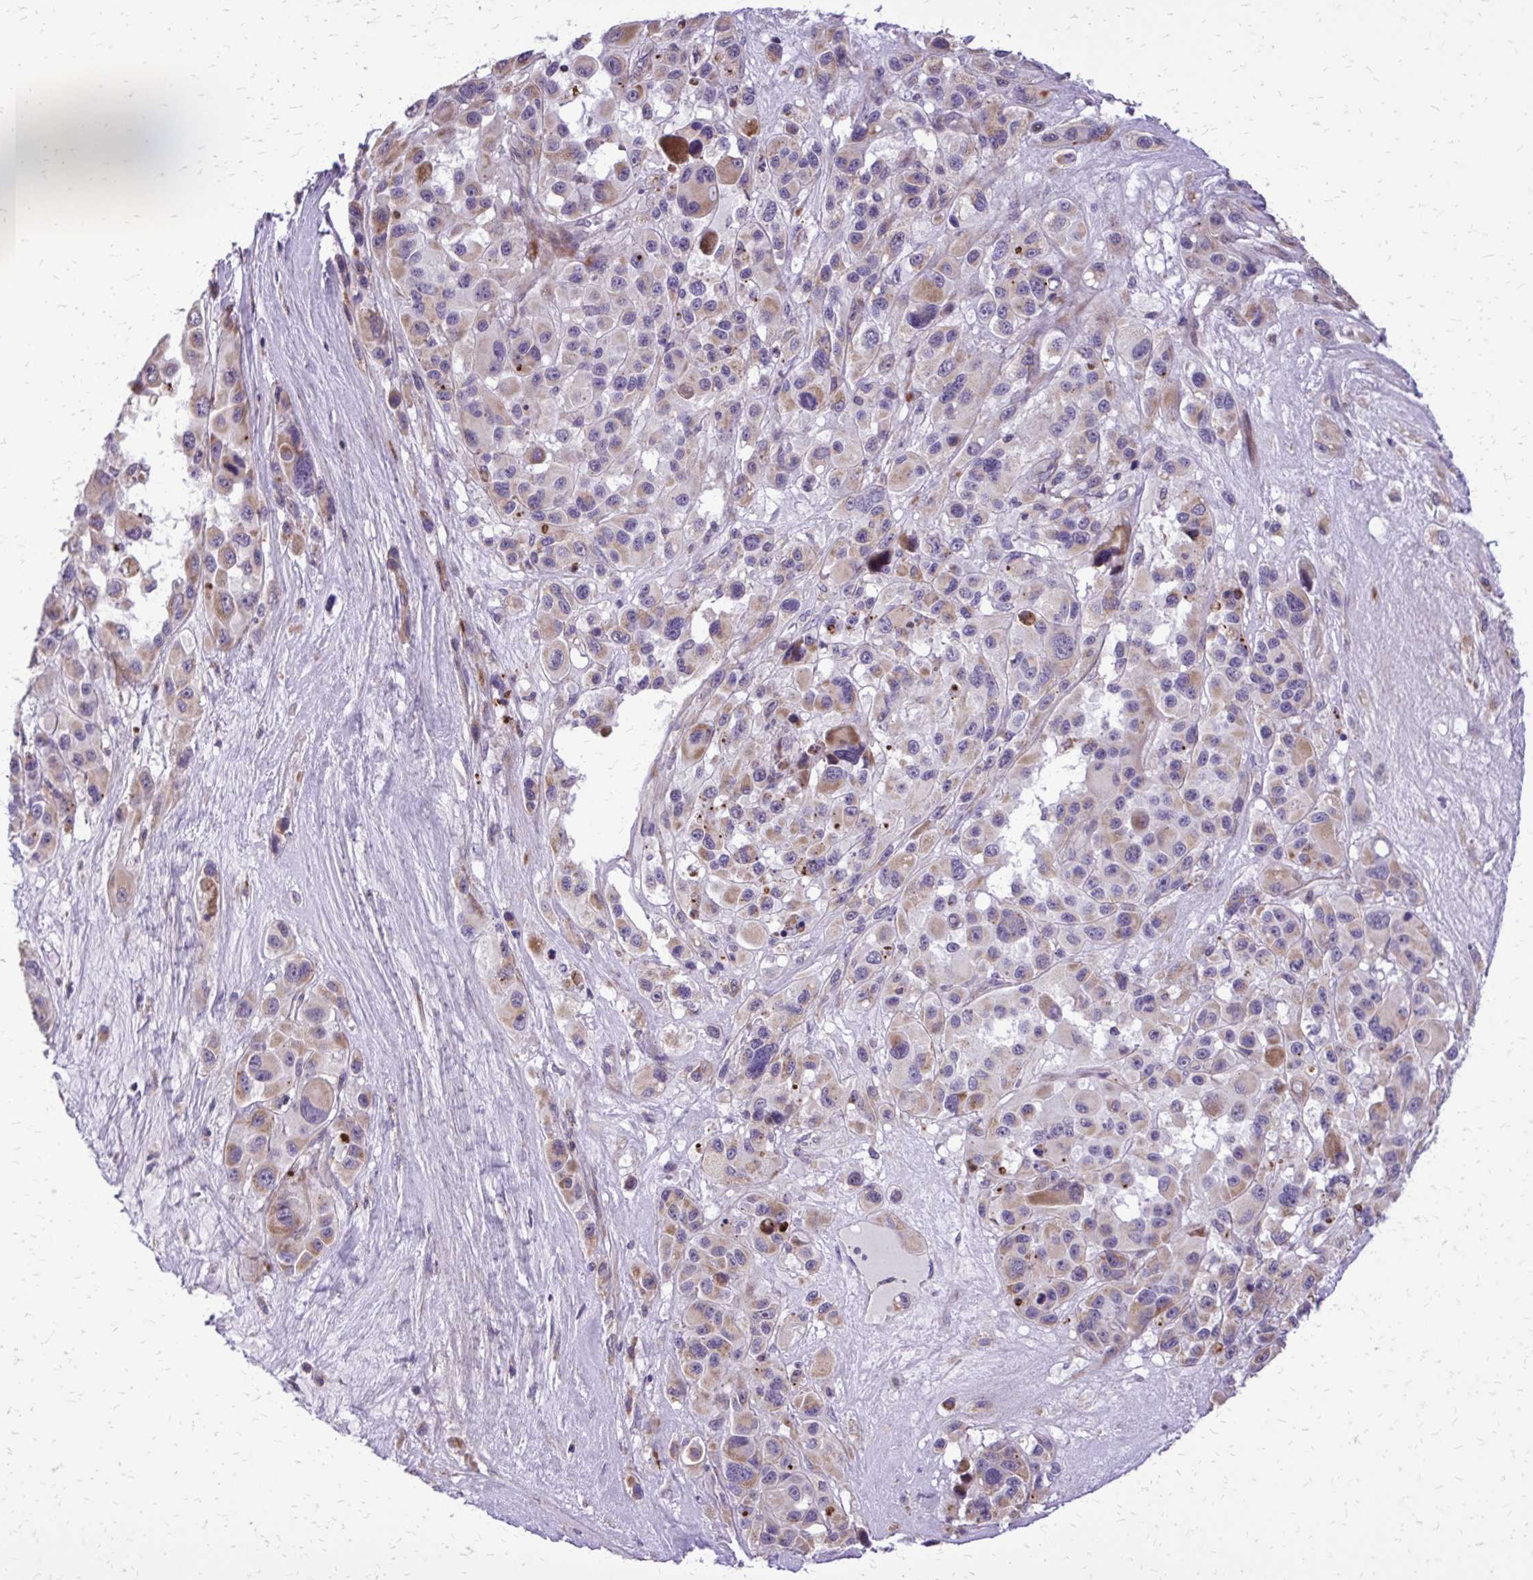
{"staining": {"intensity": "moderate", "quantity": "25%-75%", "location": "cytoplasmic/membranous"}, "tissue": "melanoma", "cell_type": "Tumor cells", "image_type": "cancer", "snomed": [{"axis": "morphology", "description": "Malignant melanoma, Metastatic site"}, {"axis": "topography", "description": "Lymph node"}], "caption": "Immunohistochemical staining of human melanoma reveals medium levels of moderate cytoplasmic/membranous staining in approximately 25%-75% of tumor cells.", "gene": "ABCC3", "patient": {"sex": "female", "age": 65}}